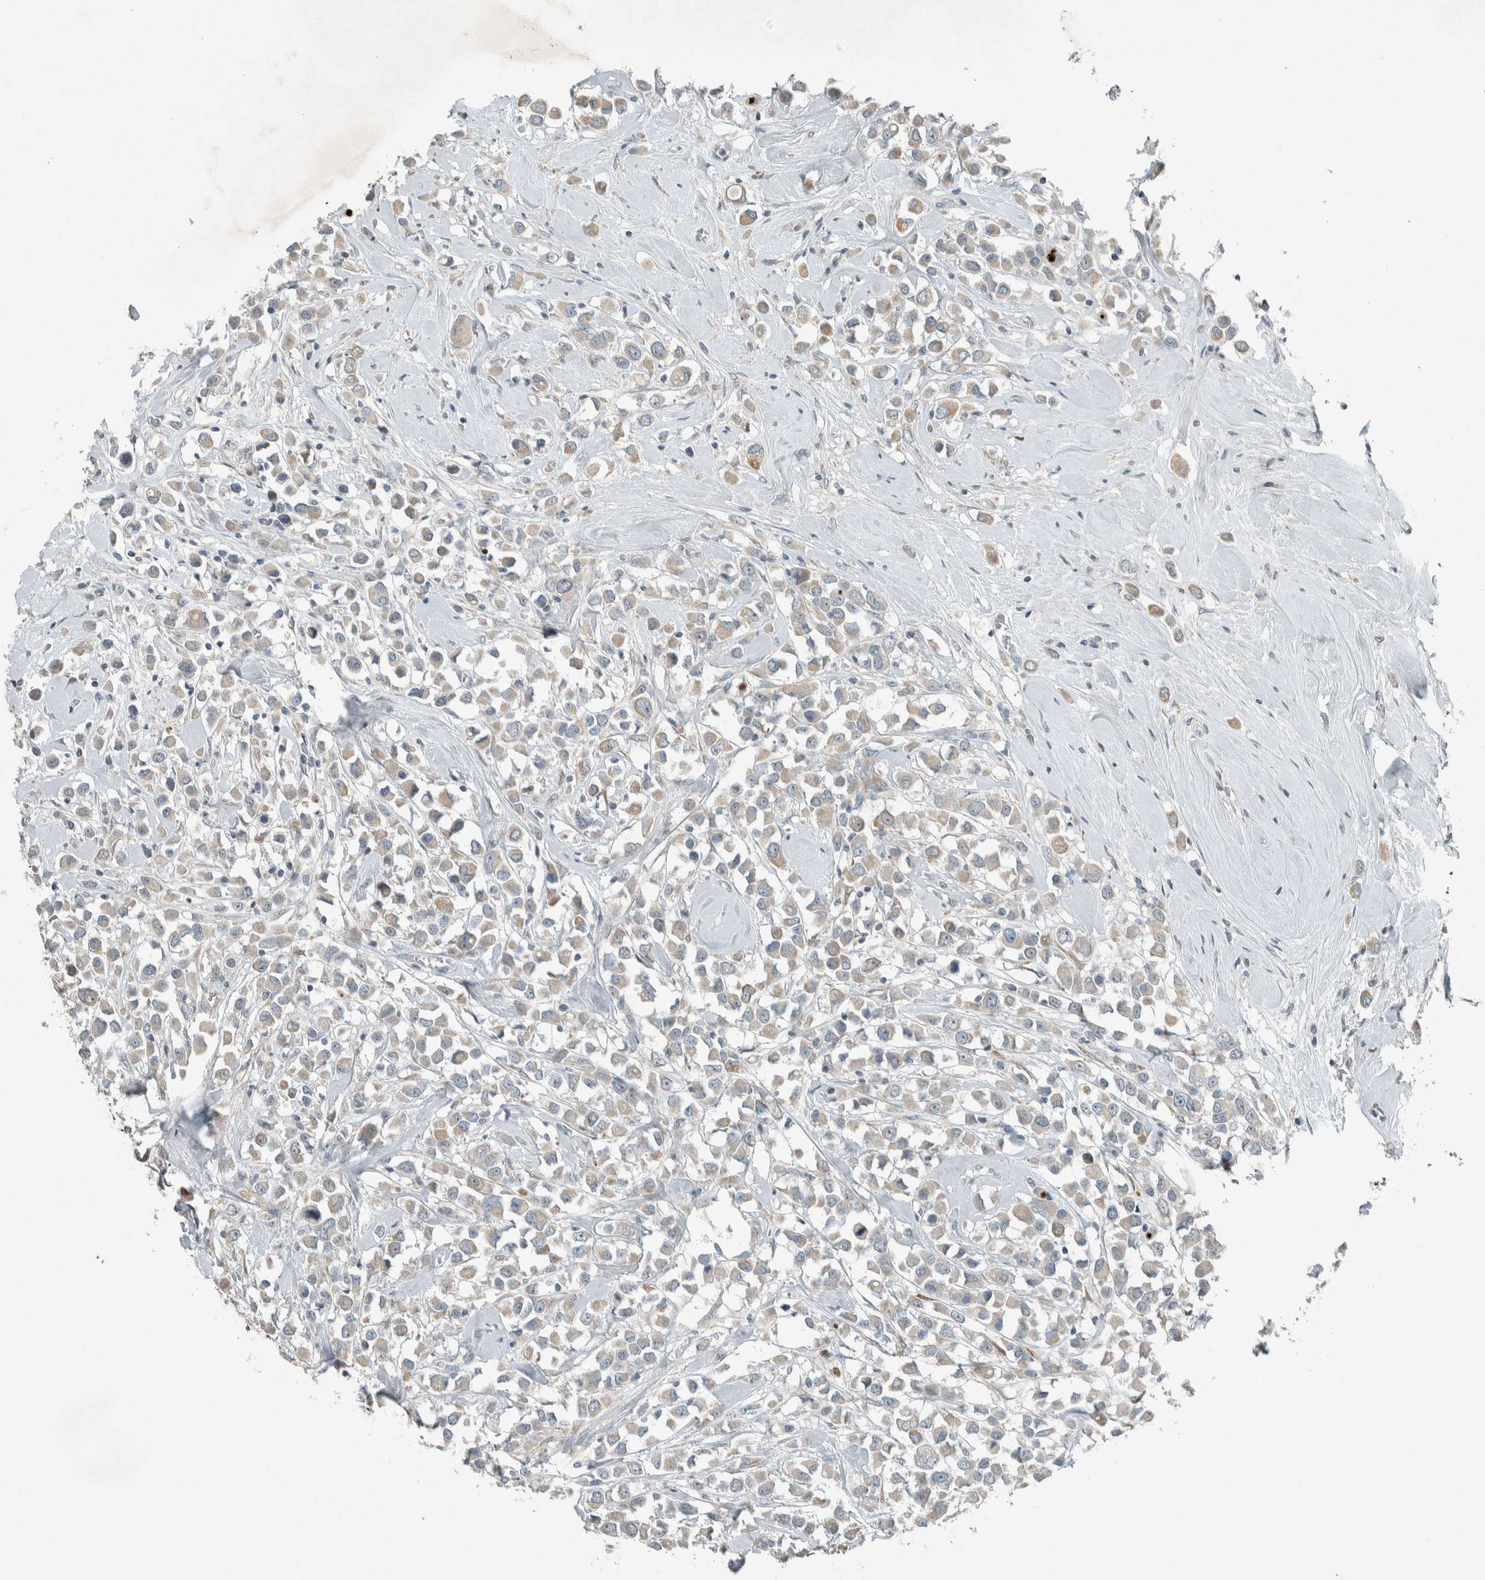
{"staining": {"intensity": "weak", "quantity": "25%-75%", "location": "cytoplasmic/membranous"}, "tissue": "breast cancer", "cell_type": "Tumor cells", "image_type": "cancer", "snomed": [{"axis": "morphology", "description": "Duct carcinoma"}, {"axis": "topography", "description": "Breast"}], "caption": "A low amount of weak cytoplasmic/membranous expression is present in about 25%-75% of tumor cells in intraductal carcinoma (breast) tissue.", "gene": "CERCAM", "patient": {"sex": "female", "age": 61}}